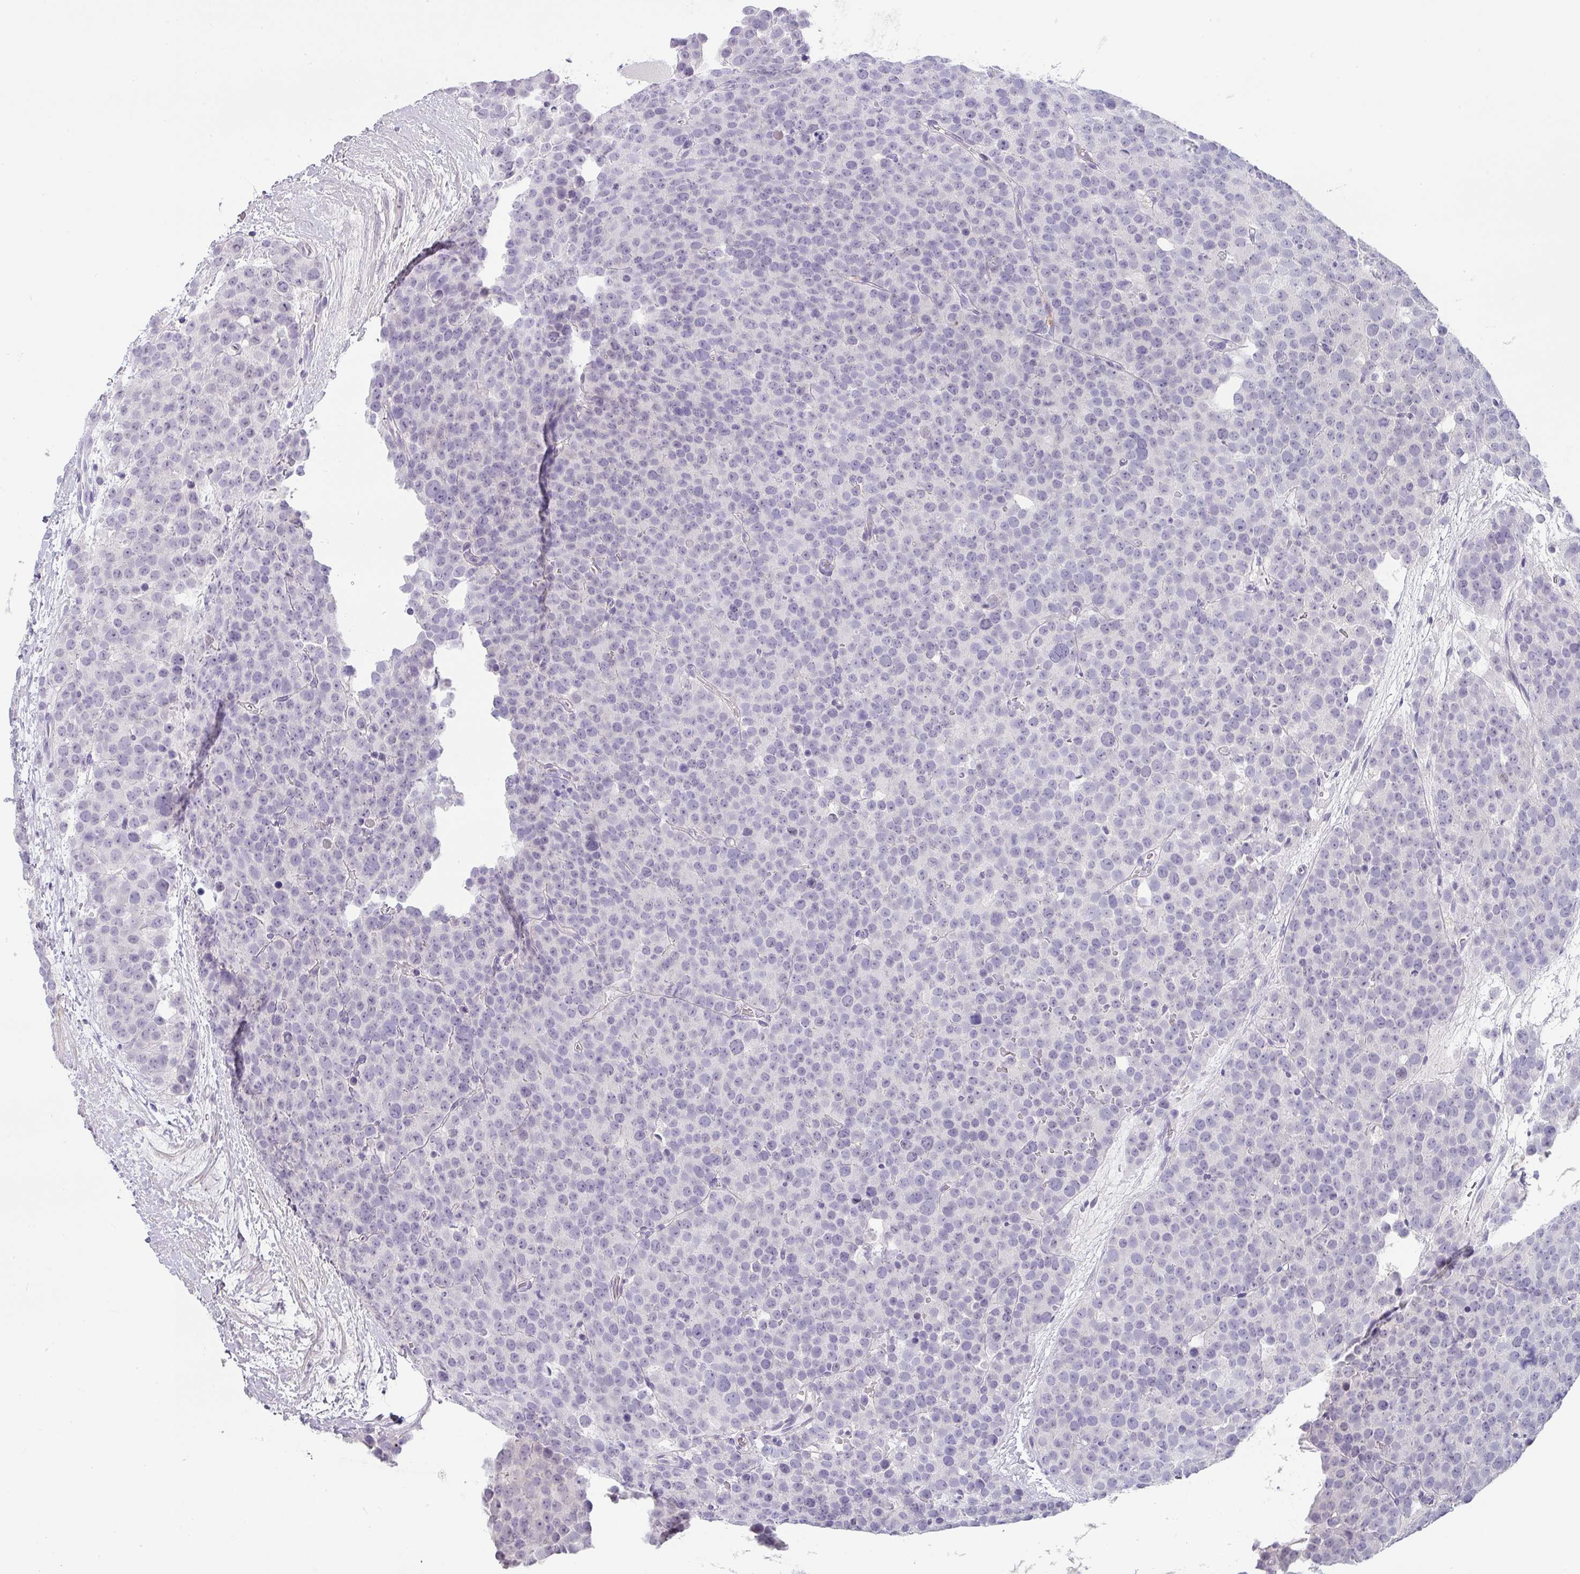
{"staining": {"intensity": "negative", "quantity": "none", "location": "none"}, "tissue": "testis cancer", "cell_type": "Tumor cells", "image_type": "cancer", "snomed": [{"axis": "morphology", "description": "Seminoma, NOS"}, {"axis": "topography", "description": "Testis"}], "caption": "High magnification brightfield microscopy of testis cancer (seminoma) stained with DAB (3,3'-diaminobenzidine) (brown) and counterstained with hematoxylin (blue): tumor cells show no significant positivity.", "gene": "BTLA", "patient": {"sex": "male", "age": 71}}